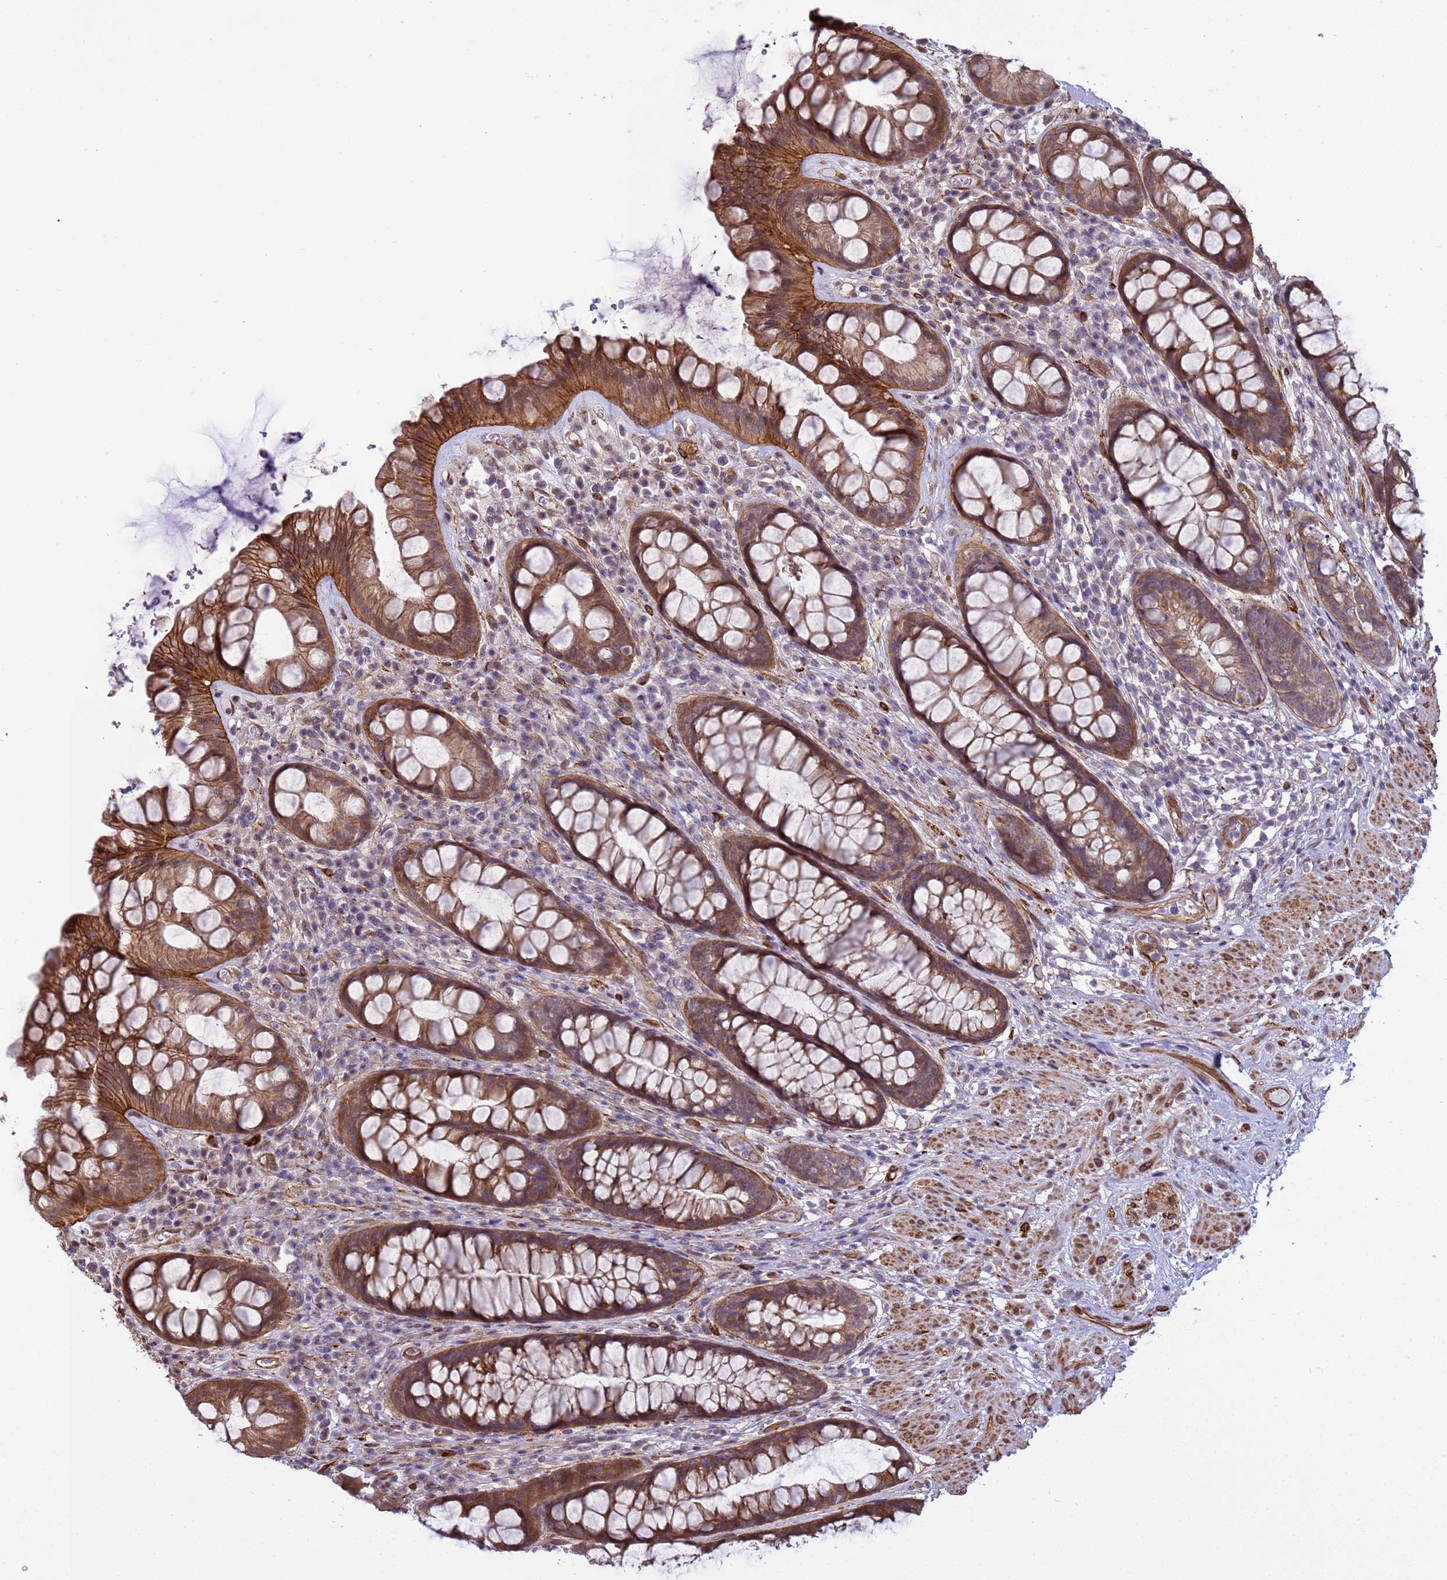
{"staining": {"intensity": "moderate", "quantity": "25%-75%", "location": "cytoplasmic/membranous"}, "tissue": "rectum", "cell_type": "Glandular cells", "image_type": "normal", "snomed": [{"axis": "morphology", "description": "Normal tissue, NOS"}, {"axis": "topography", "description": "Rectum"}], "caption": "Immunohistochemical staining of normal rectum demonstrates 25%-75% levels of moderate cytoplasmic/membranous protein expression in approximately 25%-75% of glandular cells.", "gene": "ITGB4", "patient": {"sex": "male", "age": 74}}